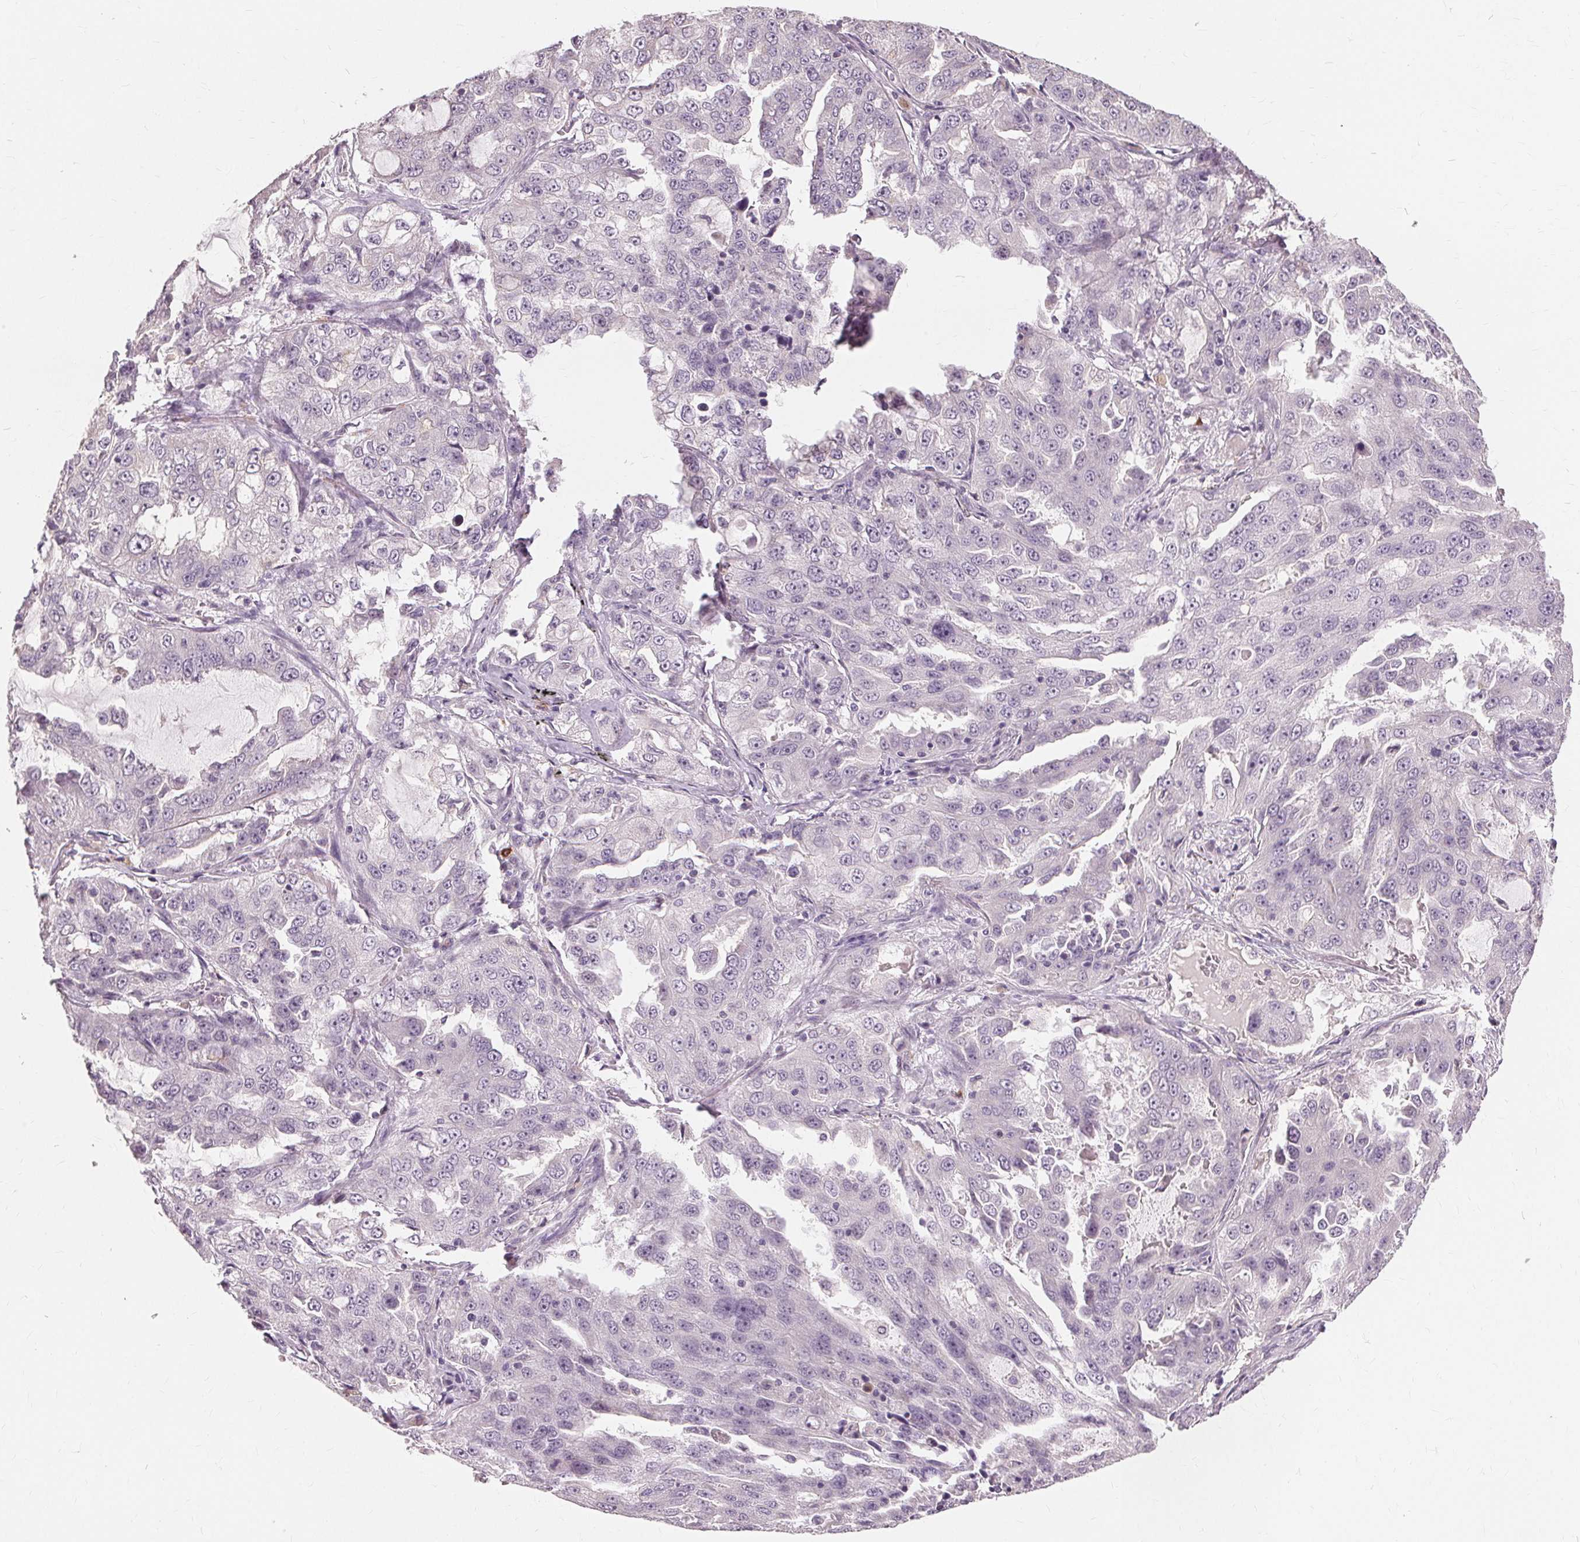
{"staining": {"intensity": "negative", "quantity": "none", "location": "none"}, "tissue": "lung cancer", "cell_type": "Tumor cells", "image_type": "cancer", "snomed": [{"axis": "morphology", "description": "Adenocarcinoma, NOS"}, {"axis": "topography", "description": "Lung"}], "caption": "Immunohistochemical staining of lung cancer (adenocarcinoma) reveals no significant expression in tumor cells.", "gene": "SIGLEC6", "patient": {"sex": "female", "age": 61}}